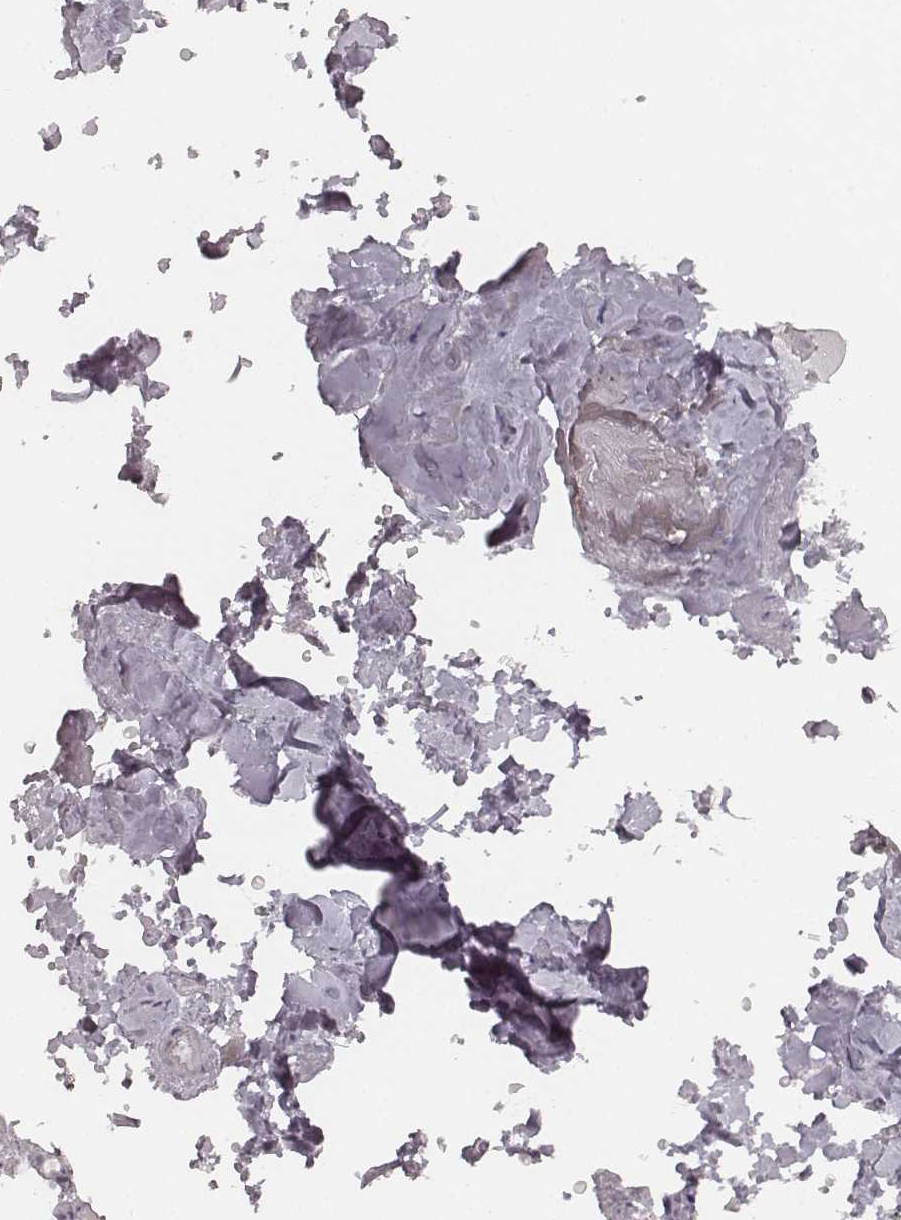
{"staining": {"intensity": "negative", "quantity": "none", "location": "none"}, "tissue": "skeletal muscle", "cell_type": "Myocytes", "image_type": "normal", "snomed": [{"axis": "morphology", "description": "Normal tissue, NOS"}, {"axis": "topography", "description": "Skeletal muscle"}], "caption": "Immunohistochemical staining of benign human skeletal muscle exhibits no significant expression in myocytes. (DAB (3,3'-diaminobenzidine) IHC, high magnification).", "gene": "KRT72", "patient": {"sex": "female", "age": 37}}